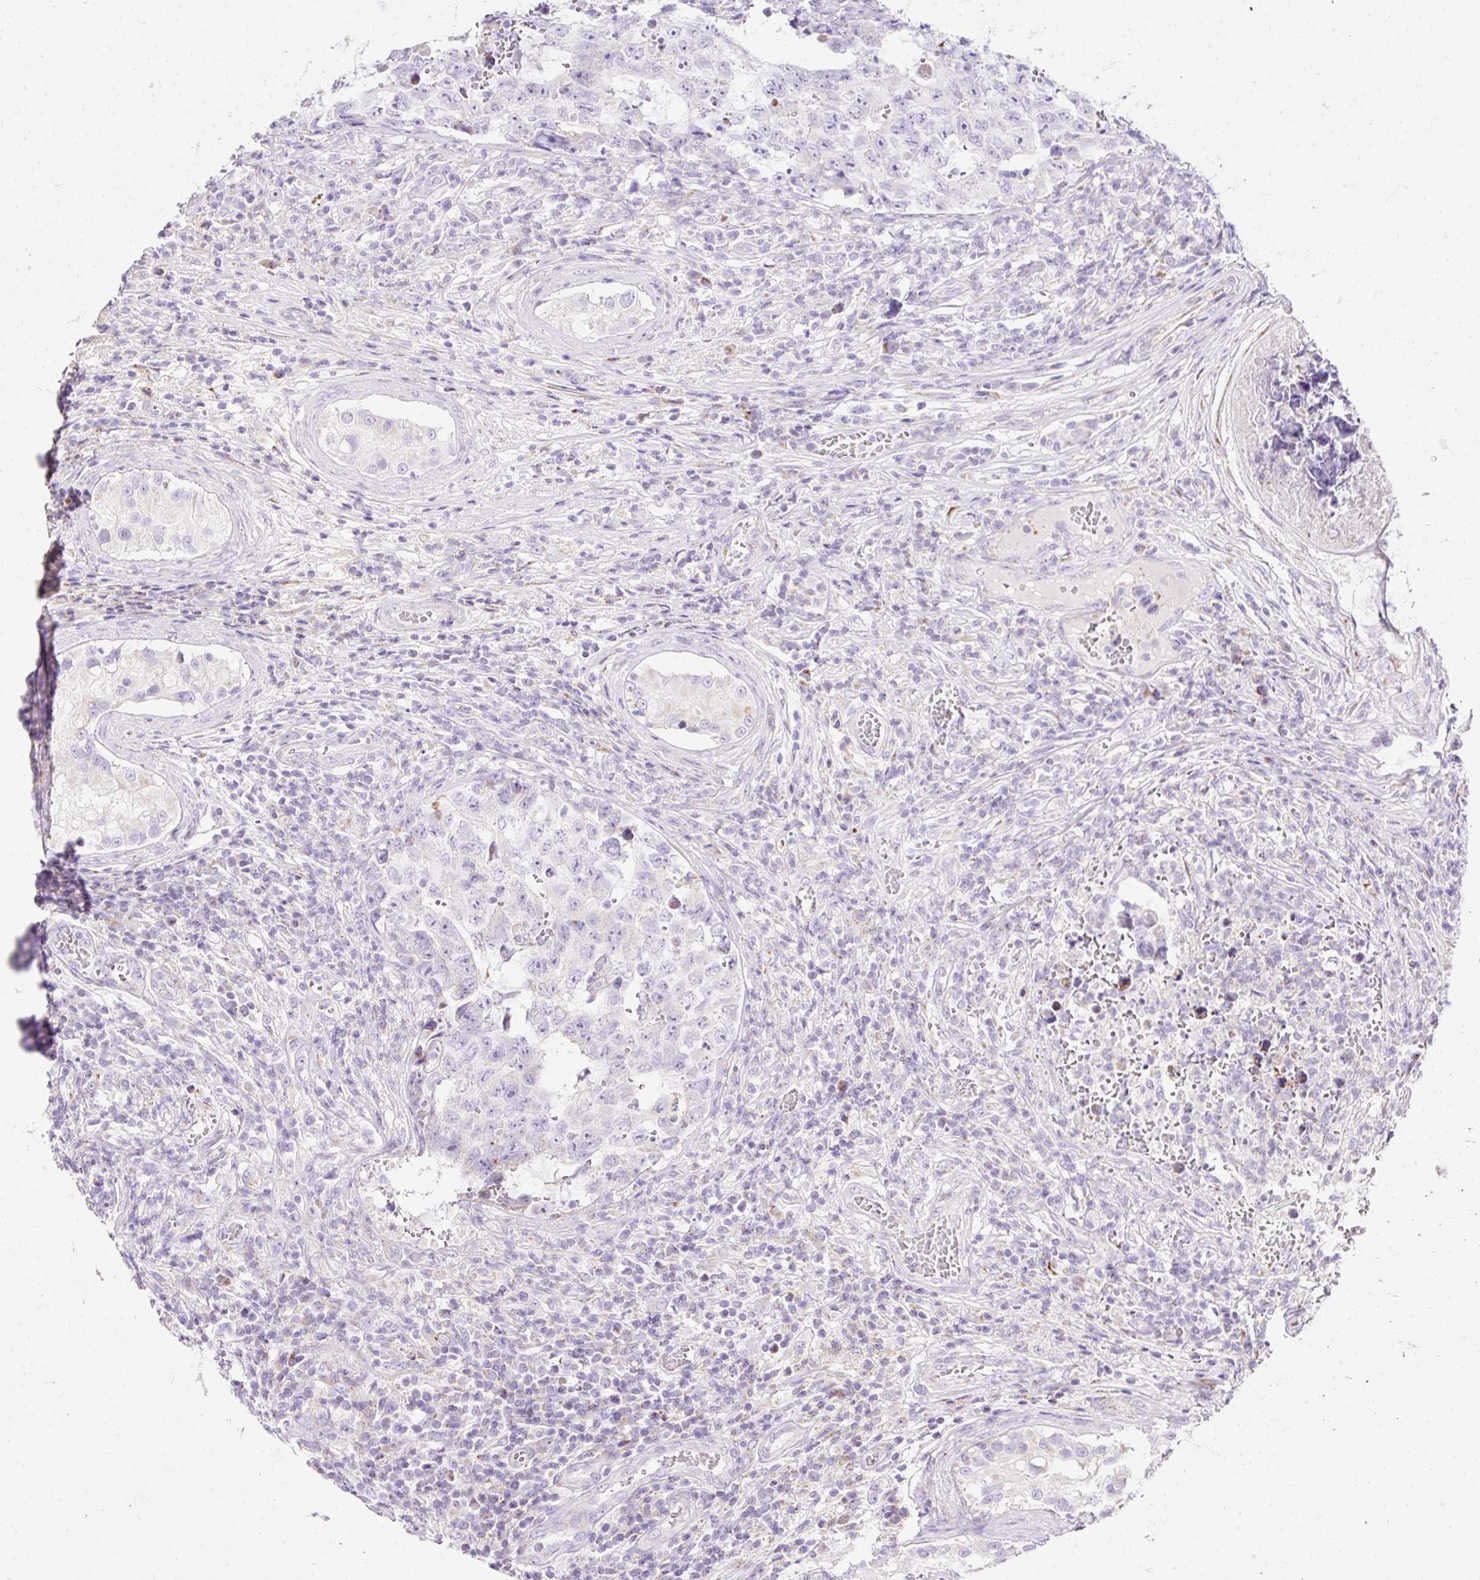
{"staining": {"intensity": "negative", "quantity": "none", "location": "none"}, "tissue": "testis cancer", "cell_type": "Tumor cells", "image_type": "cancer", "snomed": [{"axis": "morphology", "description": "Carcinoma, Embryonal, NOS"}, {"axis": "topography", "description": "Testis"}], "caption": "DAB immunohistochemical staining of human testis cancer (embryonal carcinoma) exhibits no significant staining in tumor cells. (Brightfield microscopy of DAB (3,3'-diaminobenzidine) immunohistochemistry (IHC) at high magnification).", "gene": "PLPP2", "patient": {"sex": "male", "age": 25}}